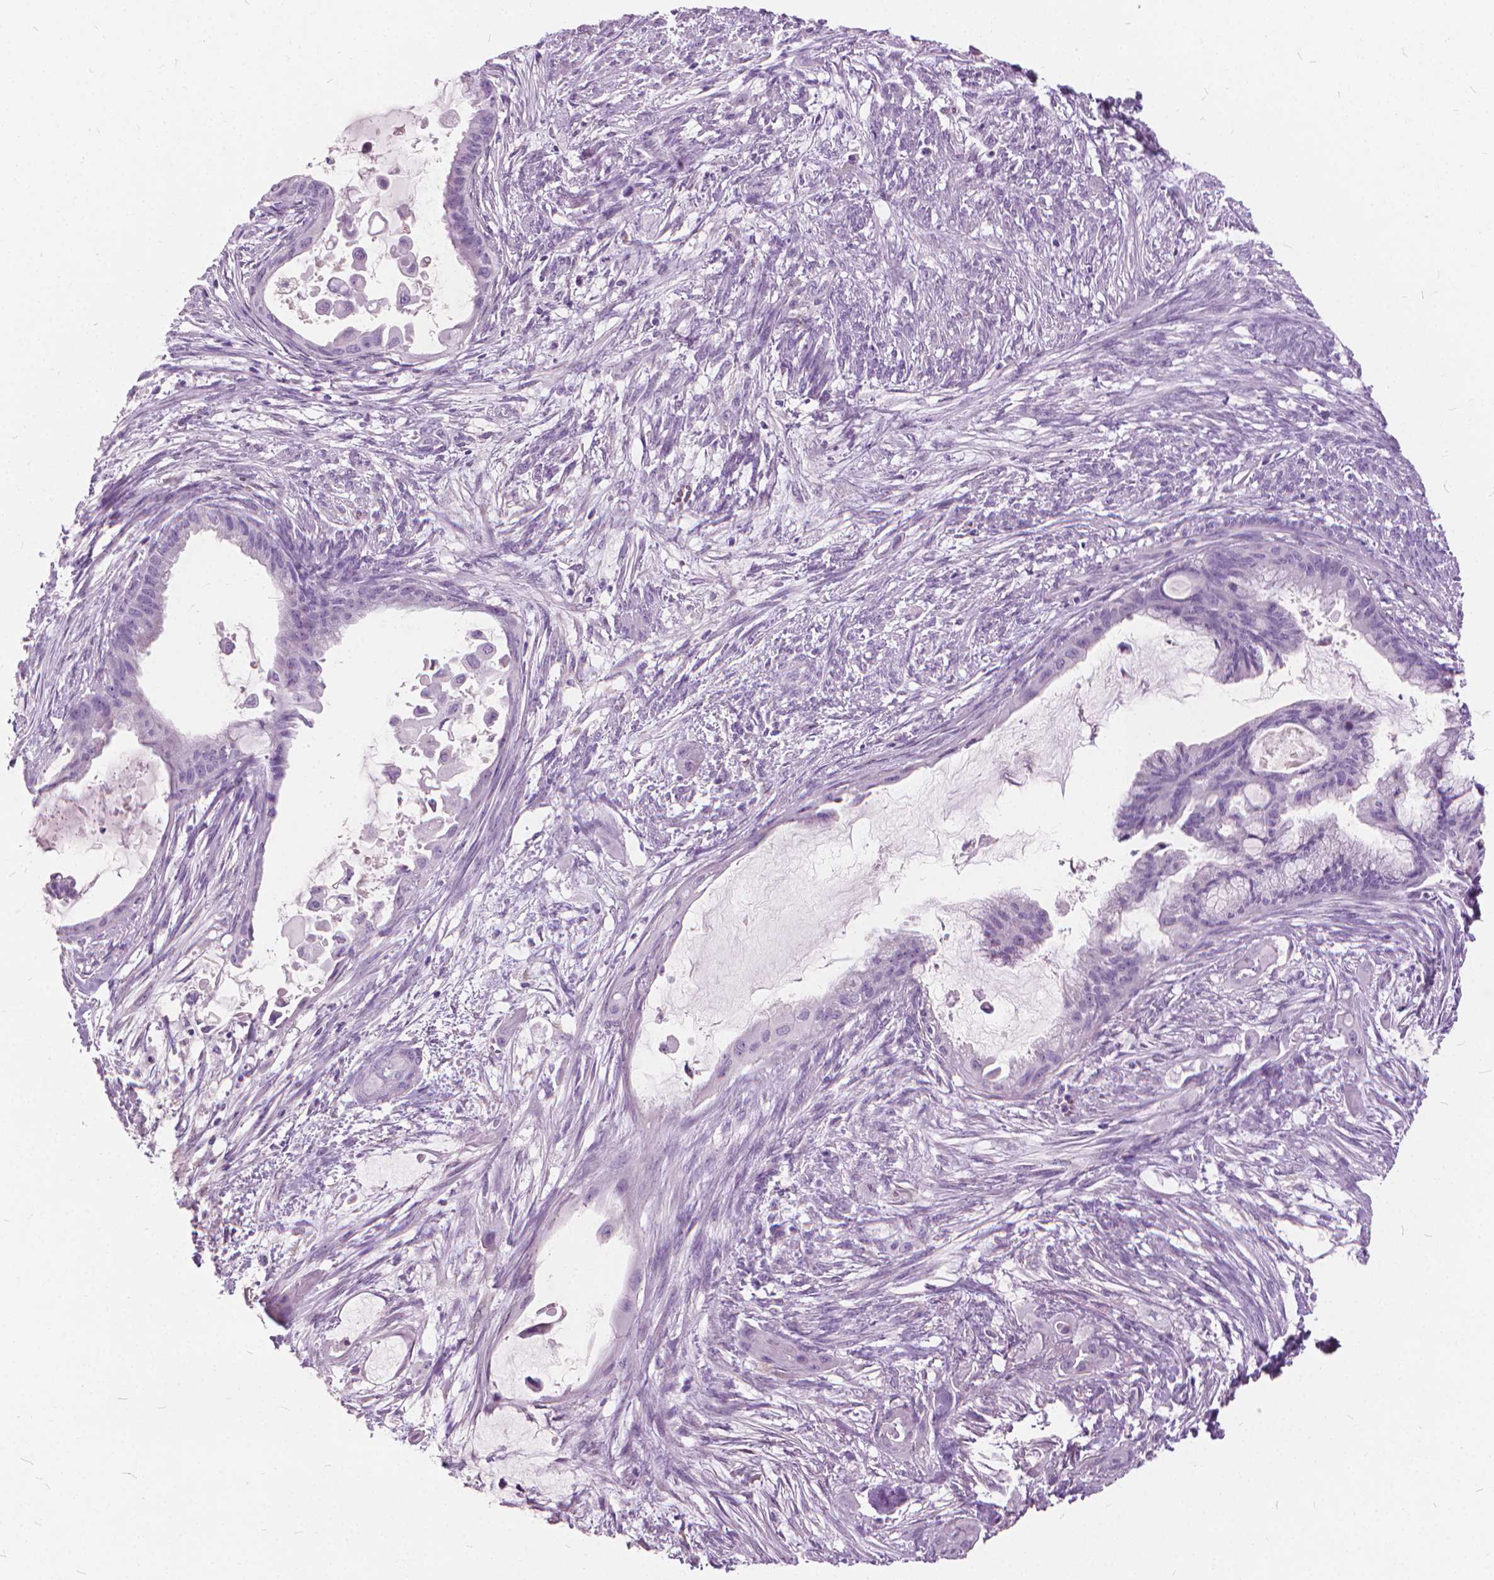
{"staining": {"intensity": "negative", "quantity": "none", "location": "none"}, "tissue": "endometrial cancer", "cell_type": "Tumor cells", "image_type": "cancer", "snomed": [{"axis": "morphology", "description": "Adenocarcinoma, NOS"}, {"axis": "topography", "description": "Endometrium"}], "caption": "Endometrial cancer (adenocarcinoma) stained for a protein using IHC exhibits no positivity tumor cells.", "gene": "DNM1", "patient": {"sex": "female", "age": 86}}